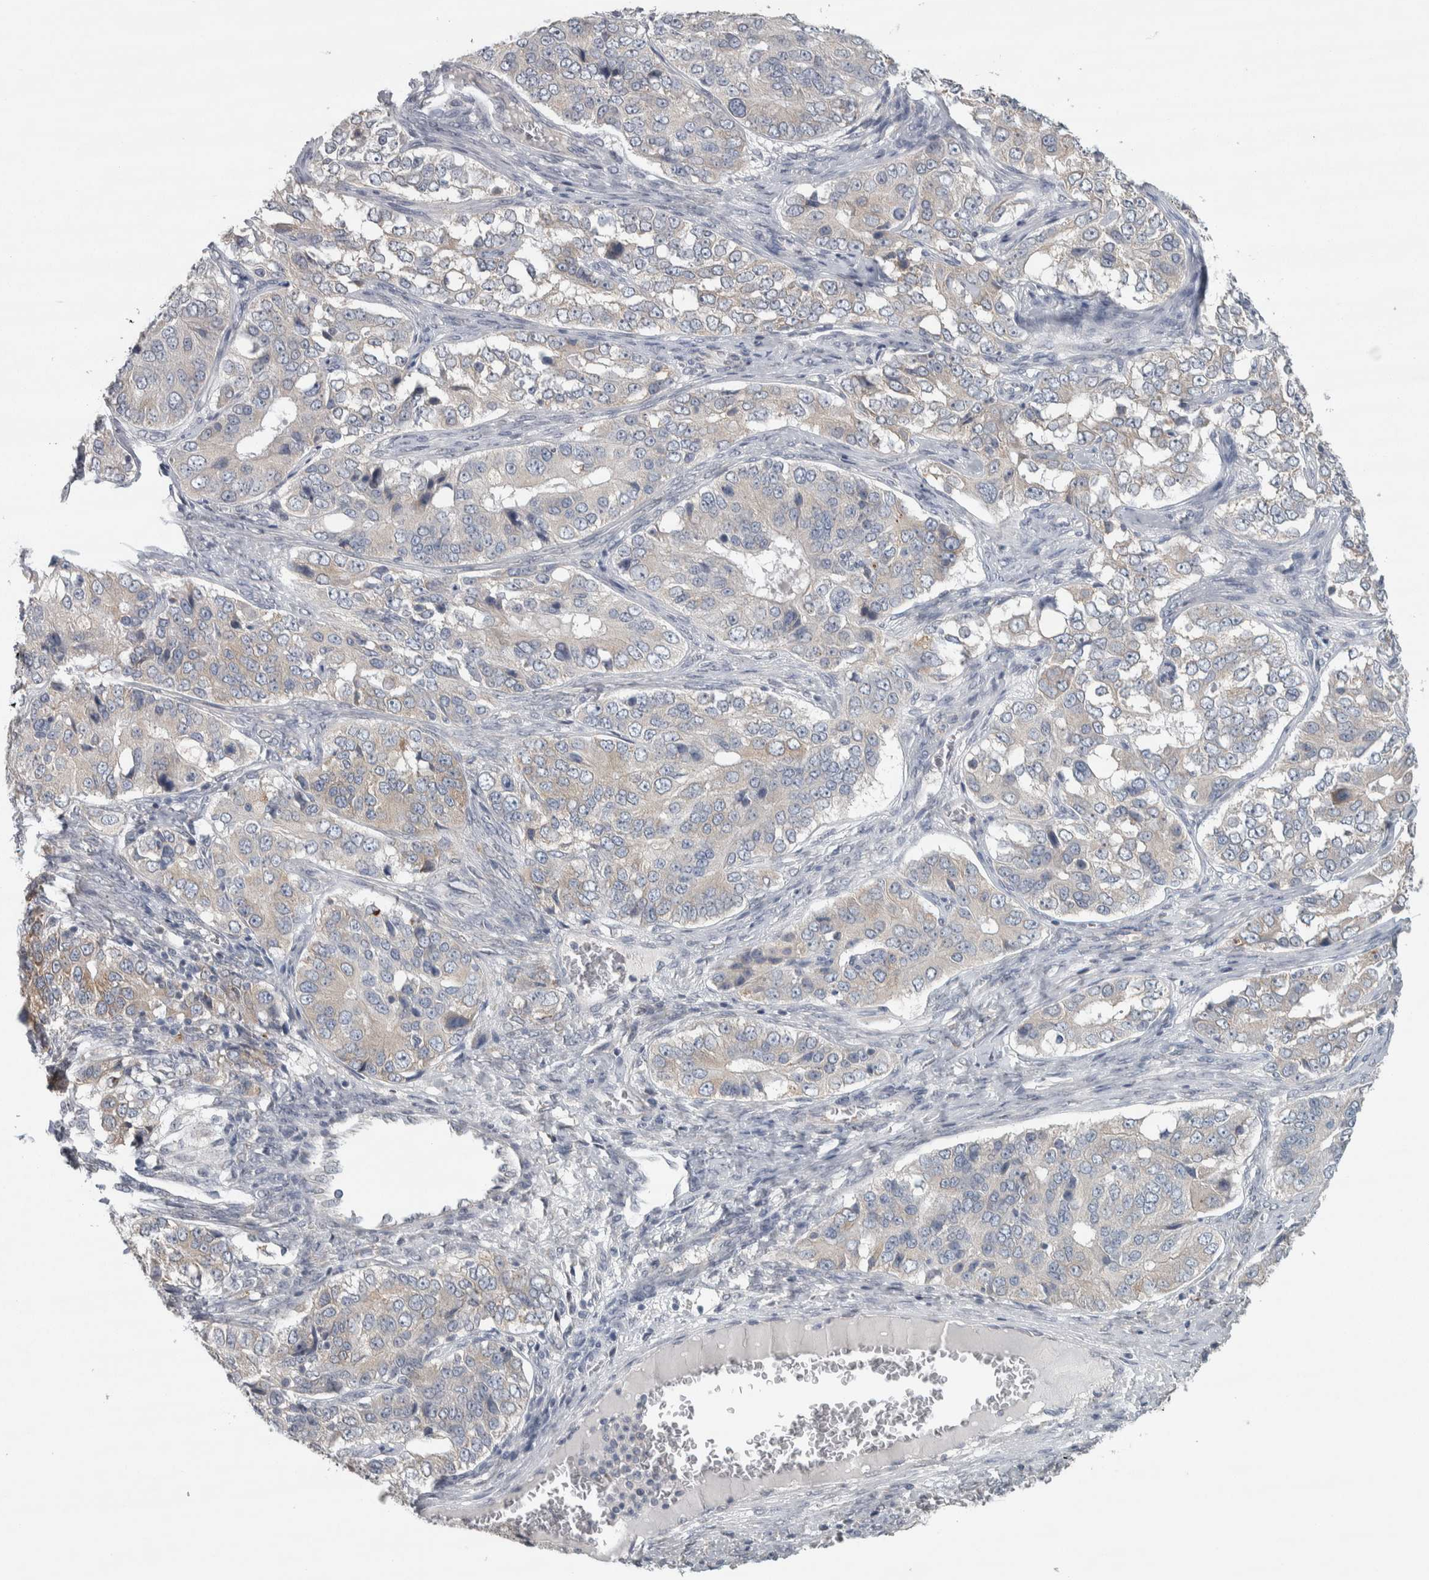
{"staining": {"intensity": "weak", "quantity": "<25%", "location": "cytoplasmic/membranous"}, "tissue": "ovarian cancer", "cell_type": "Tumor cells", "image_type": "cancer", "snomed": [{"axis": "morphology", "description": "Carcinoma, endometroid"}, {"axis": "topography", "description": "Ovary"}], "caption": "Tumor cells are negative for protein expression in human ovarian endometroid carcinoma. Brightfield microscopy of immunohistochemistry (IHC) stained with DAB (brown) and hematoxylin (blue), captured at high magnification.", "gene": "SIGMAR1", "patient": {"sex": "female", "age": 51}}